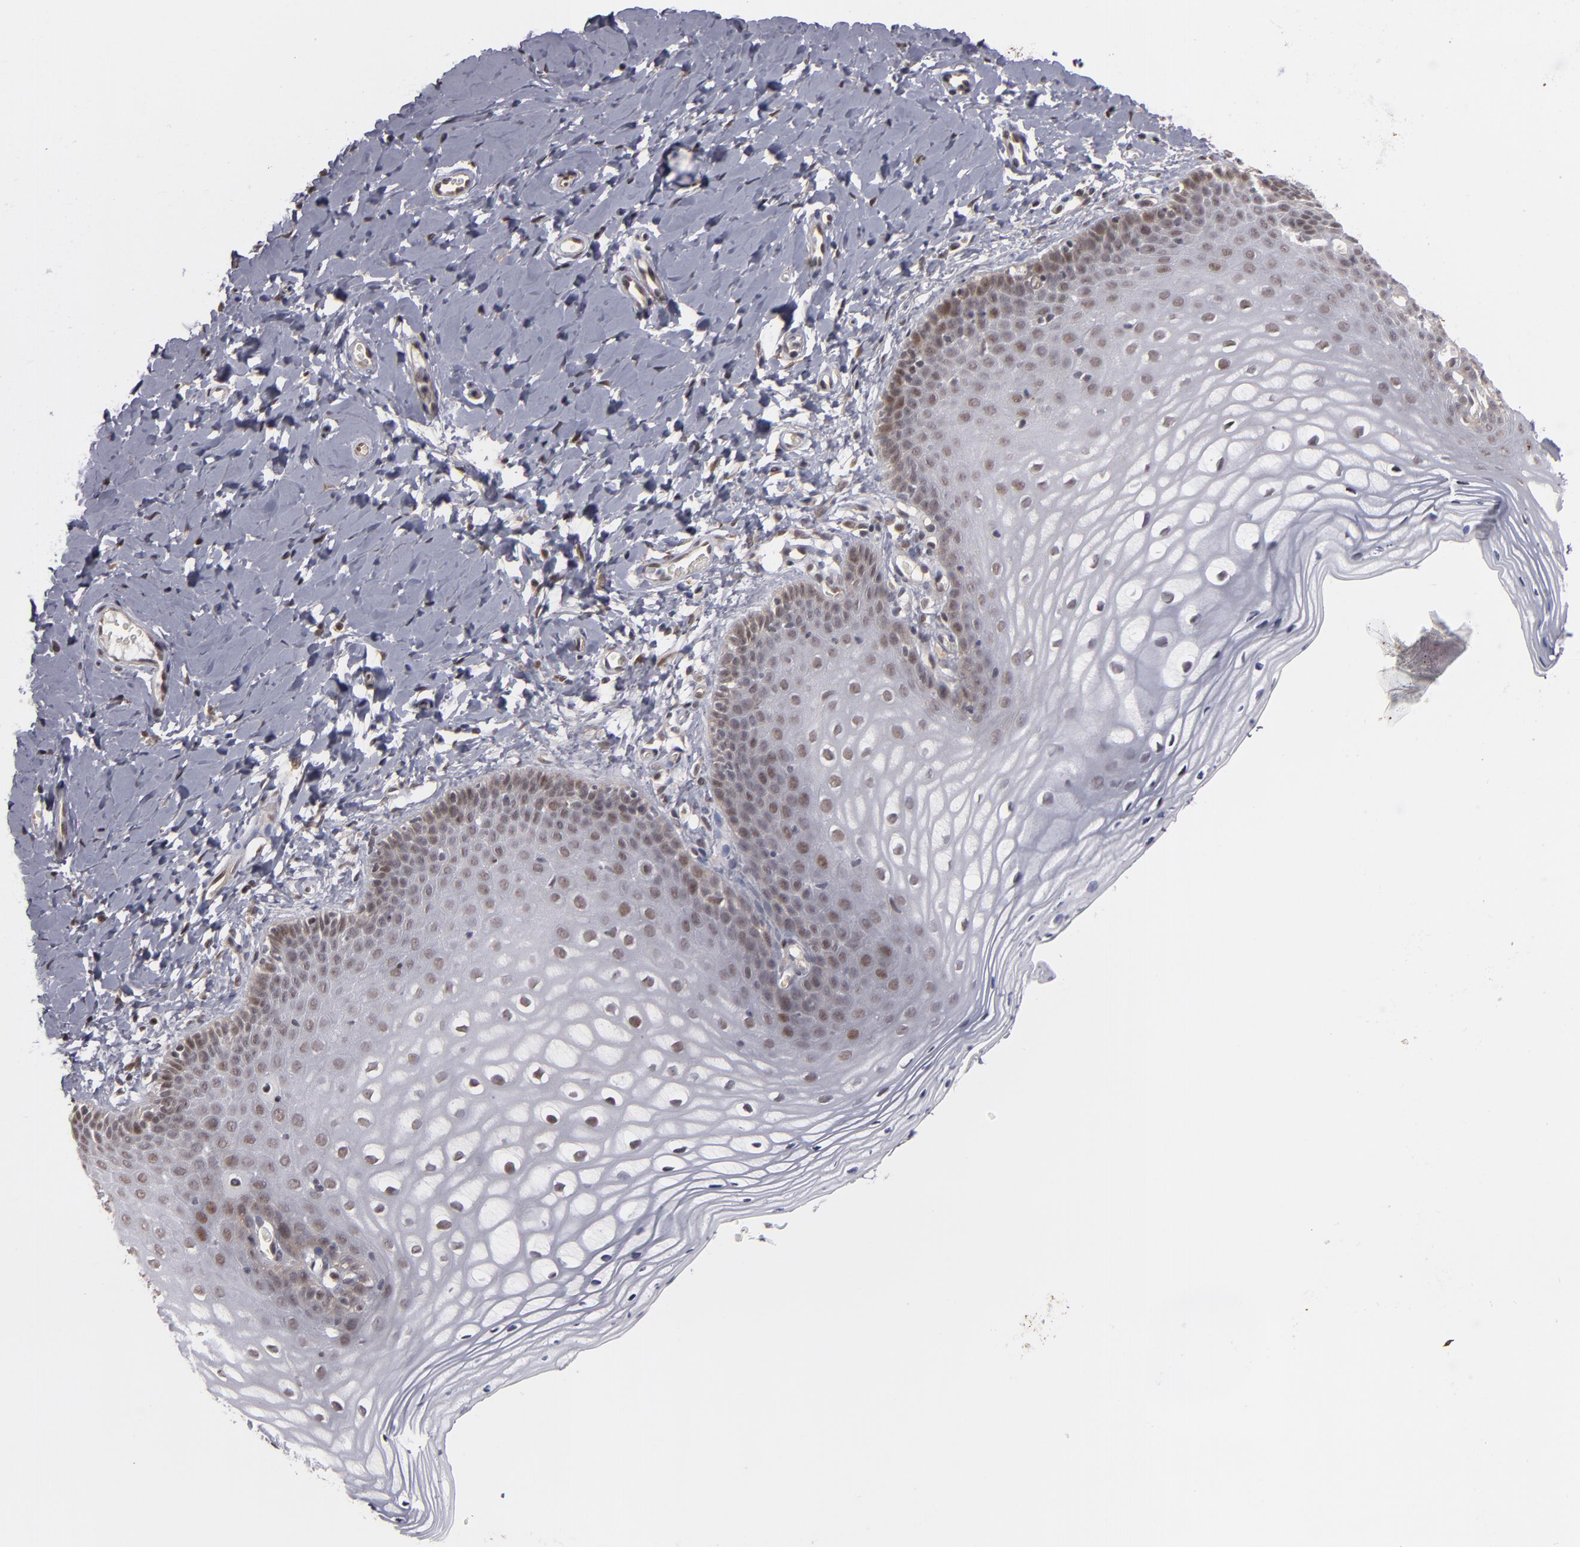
{"staining": {"intensity": "moderate", "quantity": ">75%", "location": "nuclear"}, "tissue": "vagina", "cell_type": "Squamous epithelial cells", "image_type": "normal", "snomed": [{"axis": "morphology", "description": "Normal tissue, NOS"}, {"axis": "topography", "description": "Vagina"}], "caption": "A medium amount of moderate nuclear positivity is identified in approximately >75% of squamous epithelial cells in benign vagina. (Stains: DAB in brown, nuclei in blue, Microscopy: brightfield microscopy at high magnification).", "gene": "ZNF75A", "patient": {"sex": "female", "age": 55}}